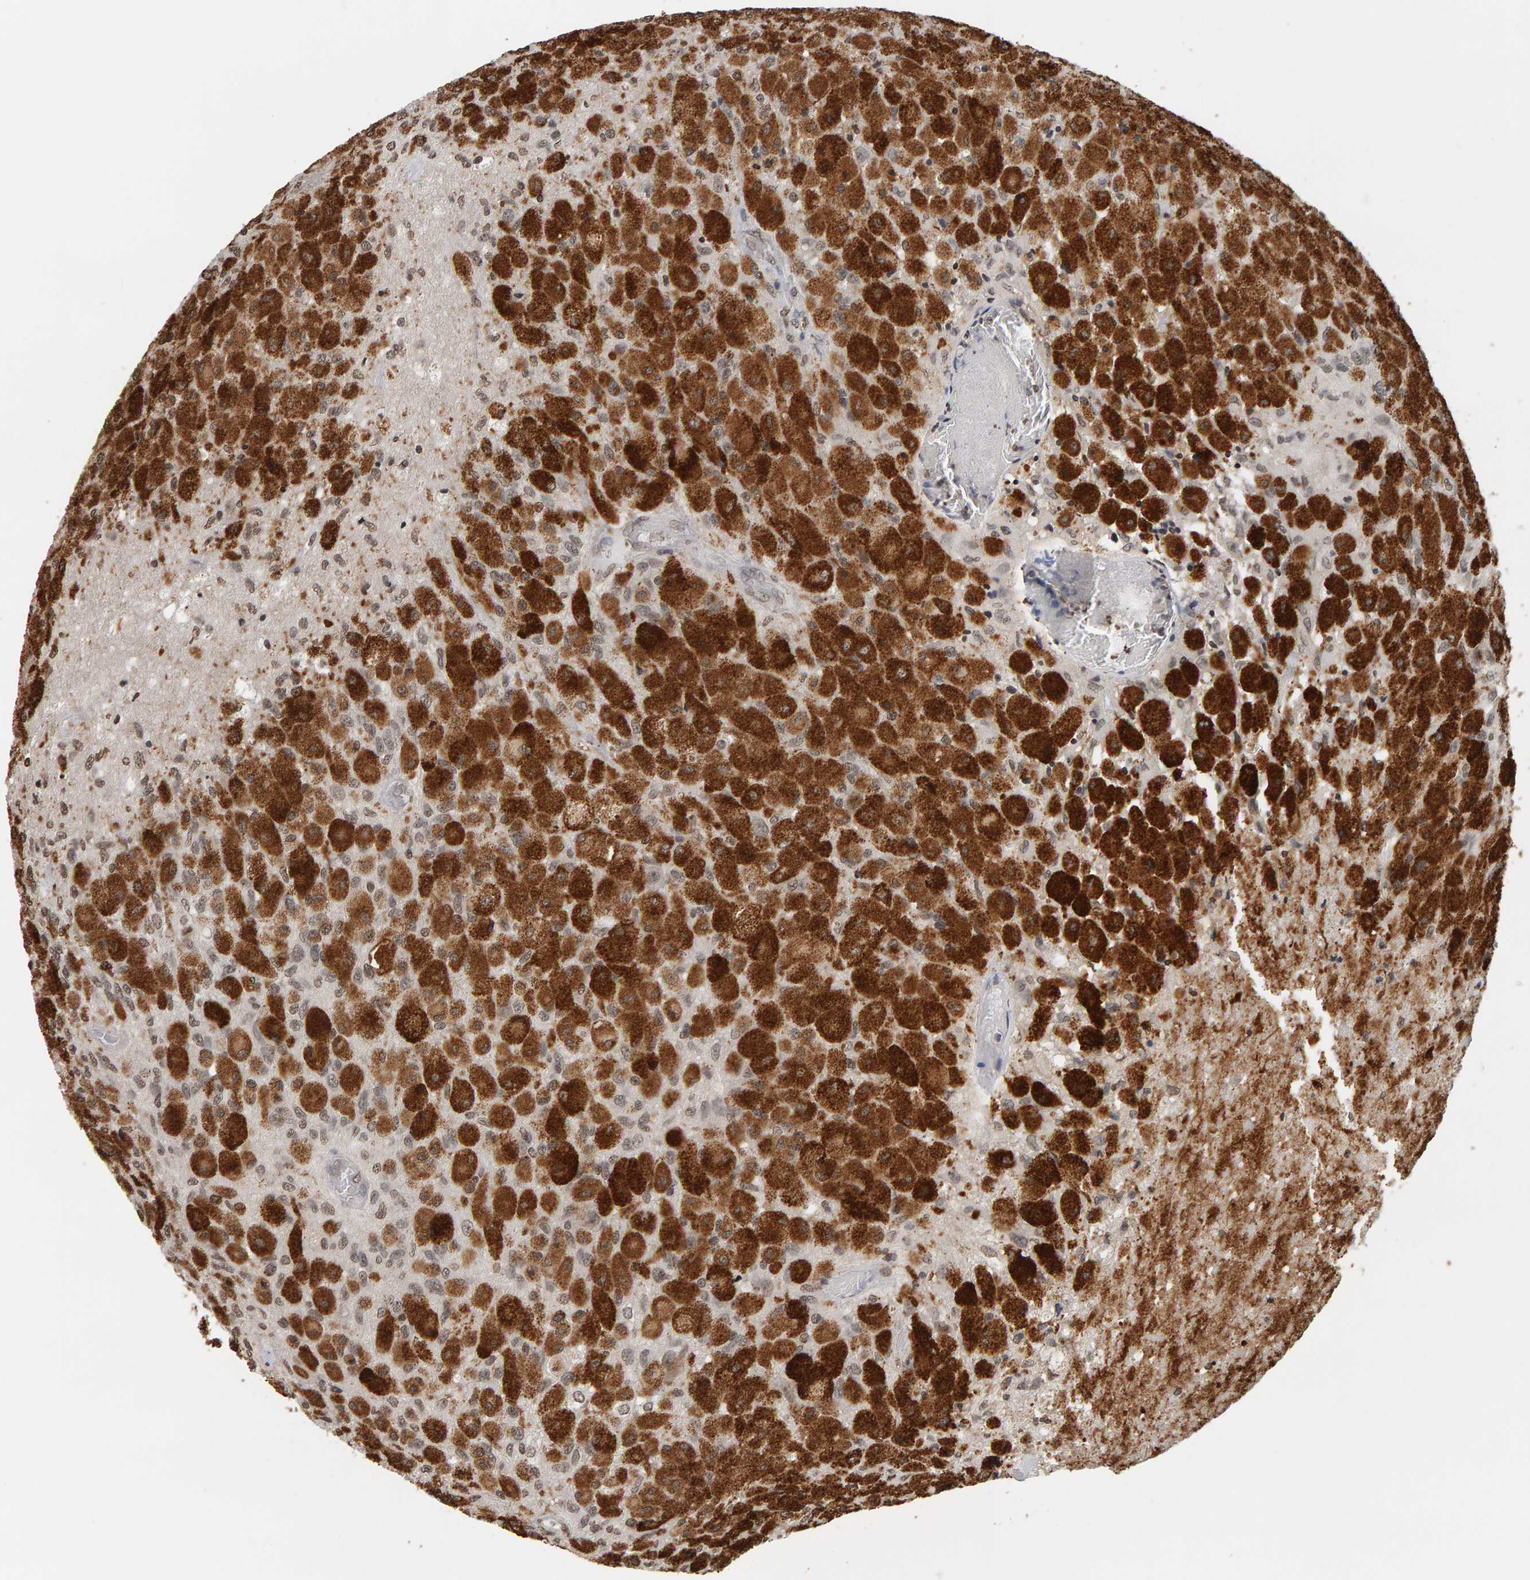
{"staining": {"intensity": "strong", "quantity": ">75%", "location": "cytoplasmic/membranous"}, "tissue": "glioma", "cell_type": "Tumor cells", "image_type": "cancer", "snomed": [{"axis": "morphology", "description": "Normal tissue, NOS"}, {"axis": "morphology", "description": "Glioma, malignant, High grade"}, {"axis": "topography", "description": "Cerebral cortex"}], "caption": "Brown immunohistochemical staining in high-grade glioma (malignant) displays strong cytoplasmic/membranous expression in approximately >75% of tumor cells.", "gene": "AFF4", "patient": {"sex": "male", "age": 77}}